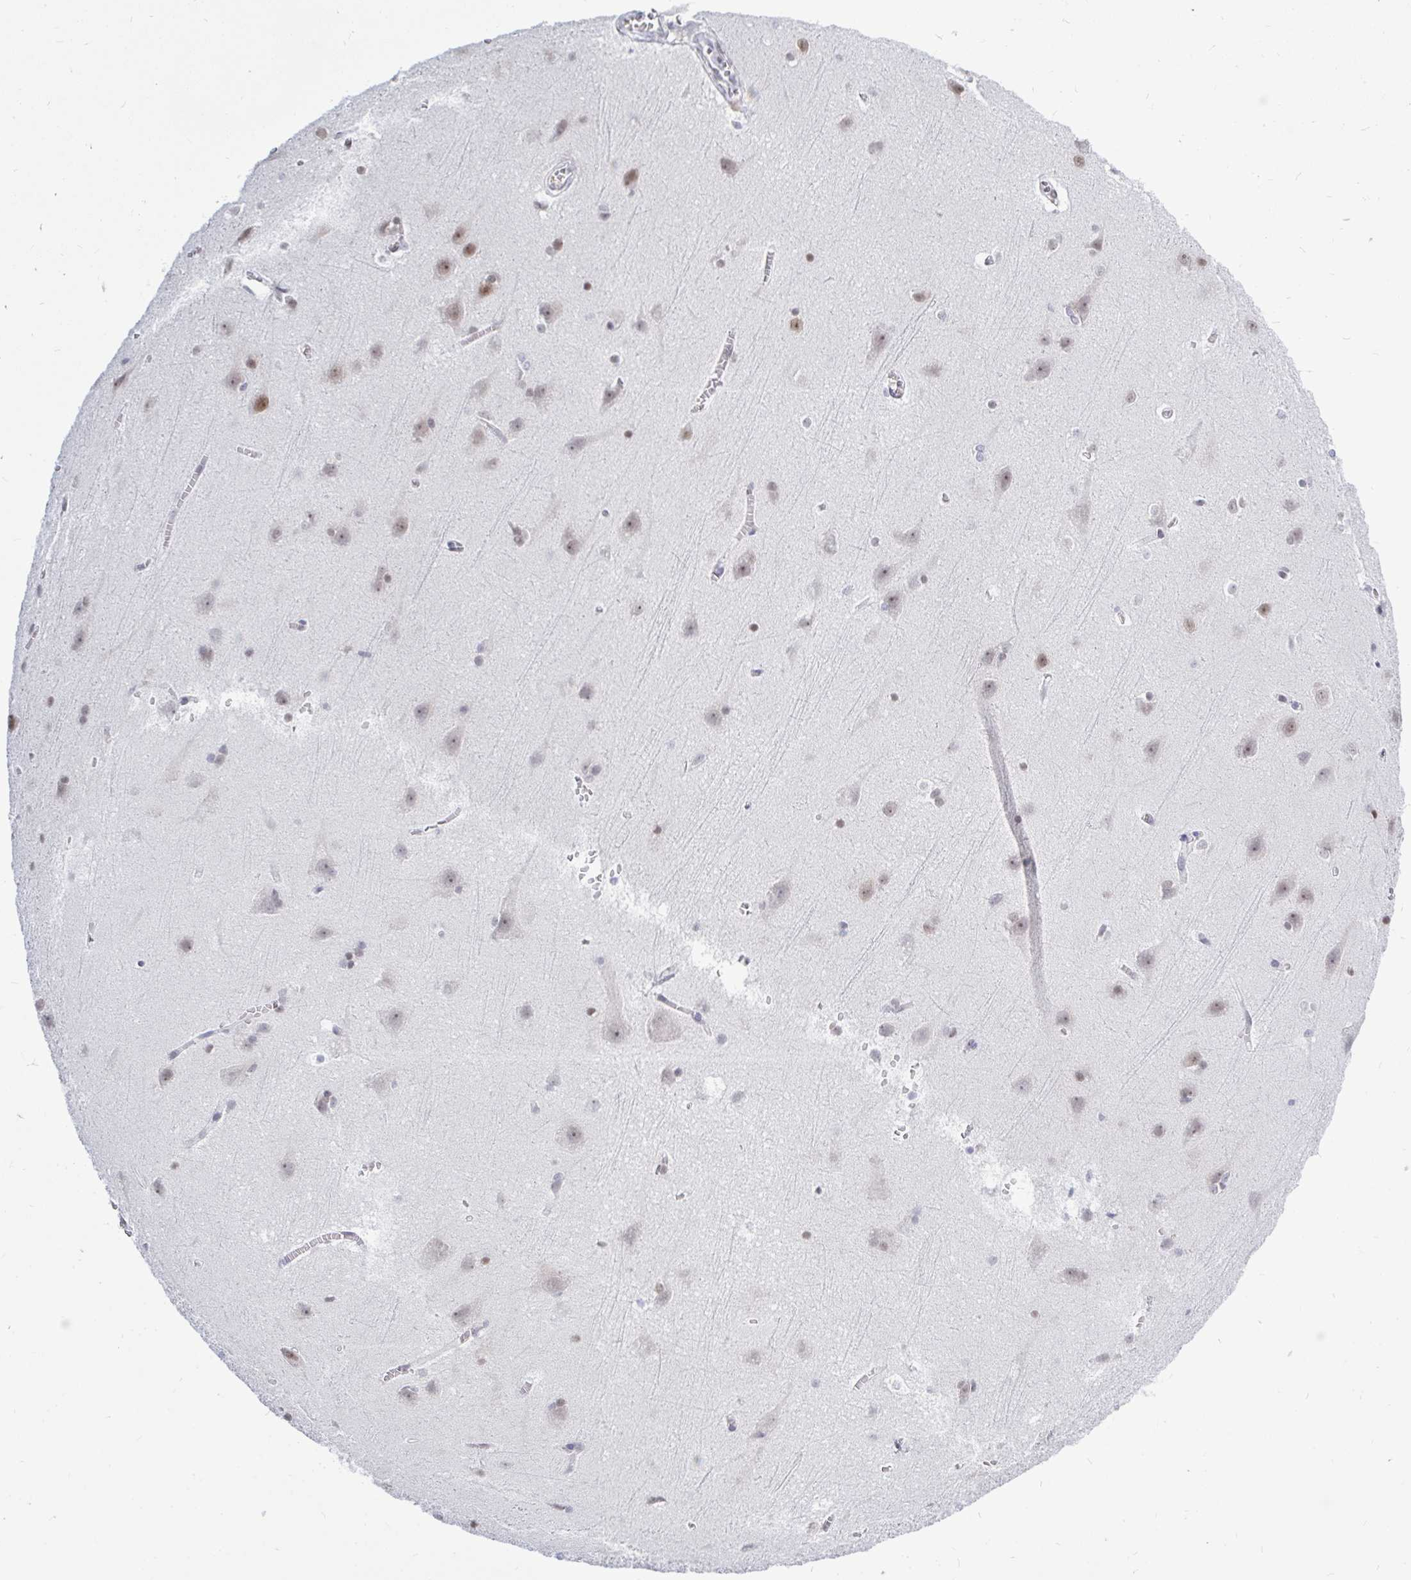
{"staining": {"intensity": "negative", "quantity": "none", "location": "none"}, "tissue": "cerebral cortex", "cell_type": "Endothelial cells", "image_type": "normal", "snomed": [{"axis": "morphology", "description": "Normal tissue, NOS"}, {"axis": "topography", "description": "Cerebral cortex"}], "caption": "This photomicrograph is of benign cerebral cortex stained with IHC to label a protein in brown with the nuclei are counter-stained blue. There is no expression in endothelial cells. (DAB (3,3'-diaminobenzidine) immunohistochemistry, high magnification).", "gene": "TRIP12", "patient": {"sex": "male", "age": 37}}